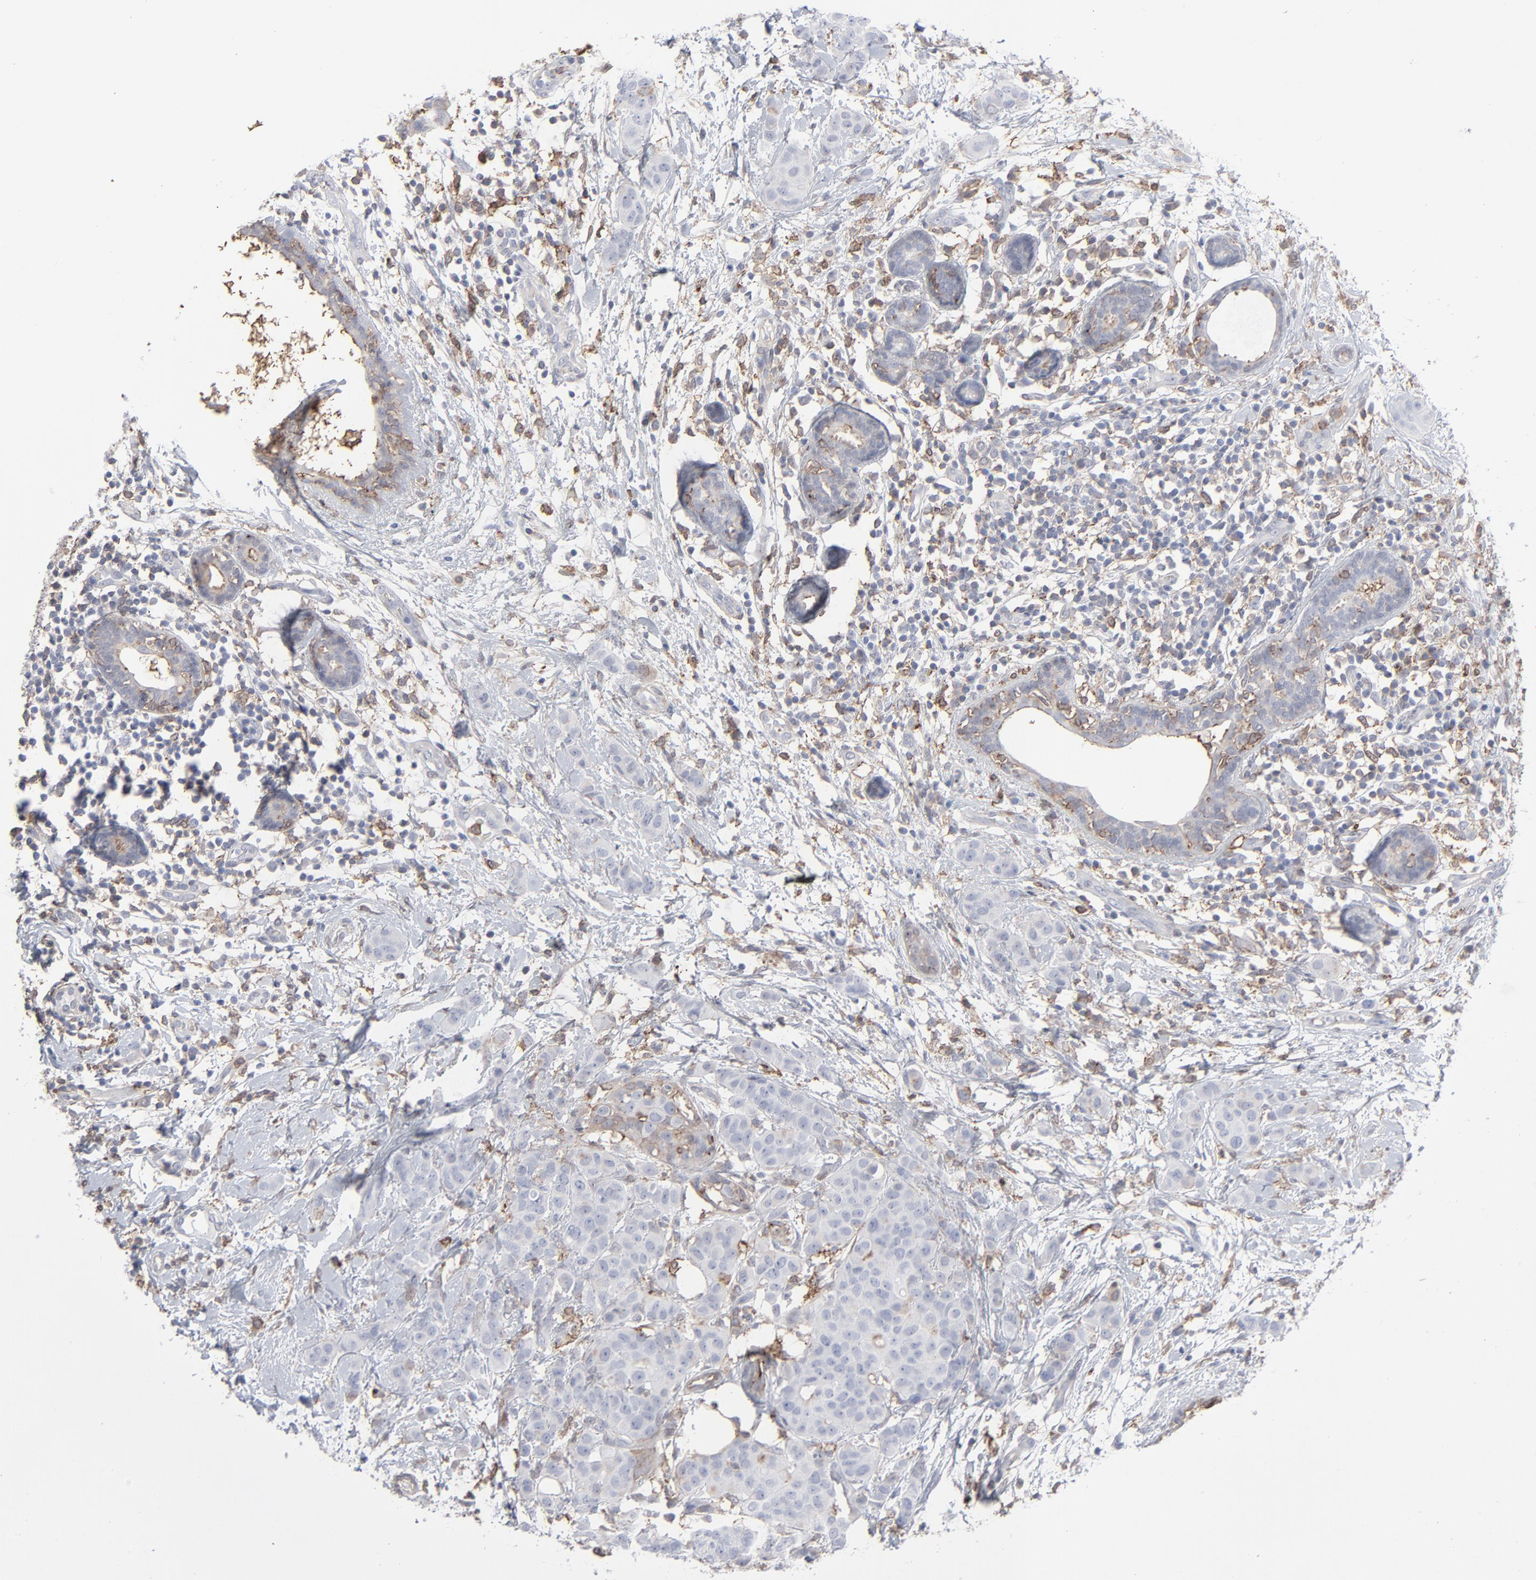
{"staining": {"intensity": "weak", "quantity": "<25%", "location": "cytoplasmic/membranous"}, "tissue": "breast cancer", "cell_type": "Tumor cells", "image_type": "cancer", "snomed": [{"axis": "morphology", "description": "Duct carcinoma"}, {"axis": "topography", "description": "Breast"}], "caption": "Immunohistochemical staining of infiltrating ductal carcinoma (breast) displays no significant expression in tumor cells.", "gene": "ANXA5", "patient": {"sex": "female", "age": 40}}